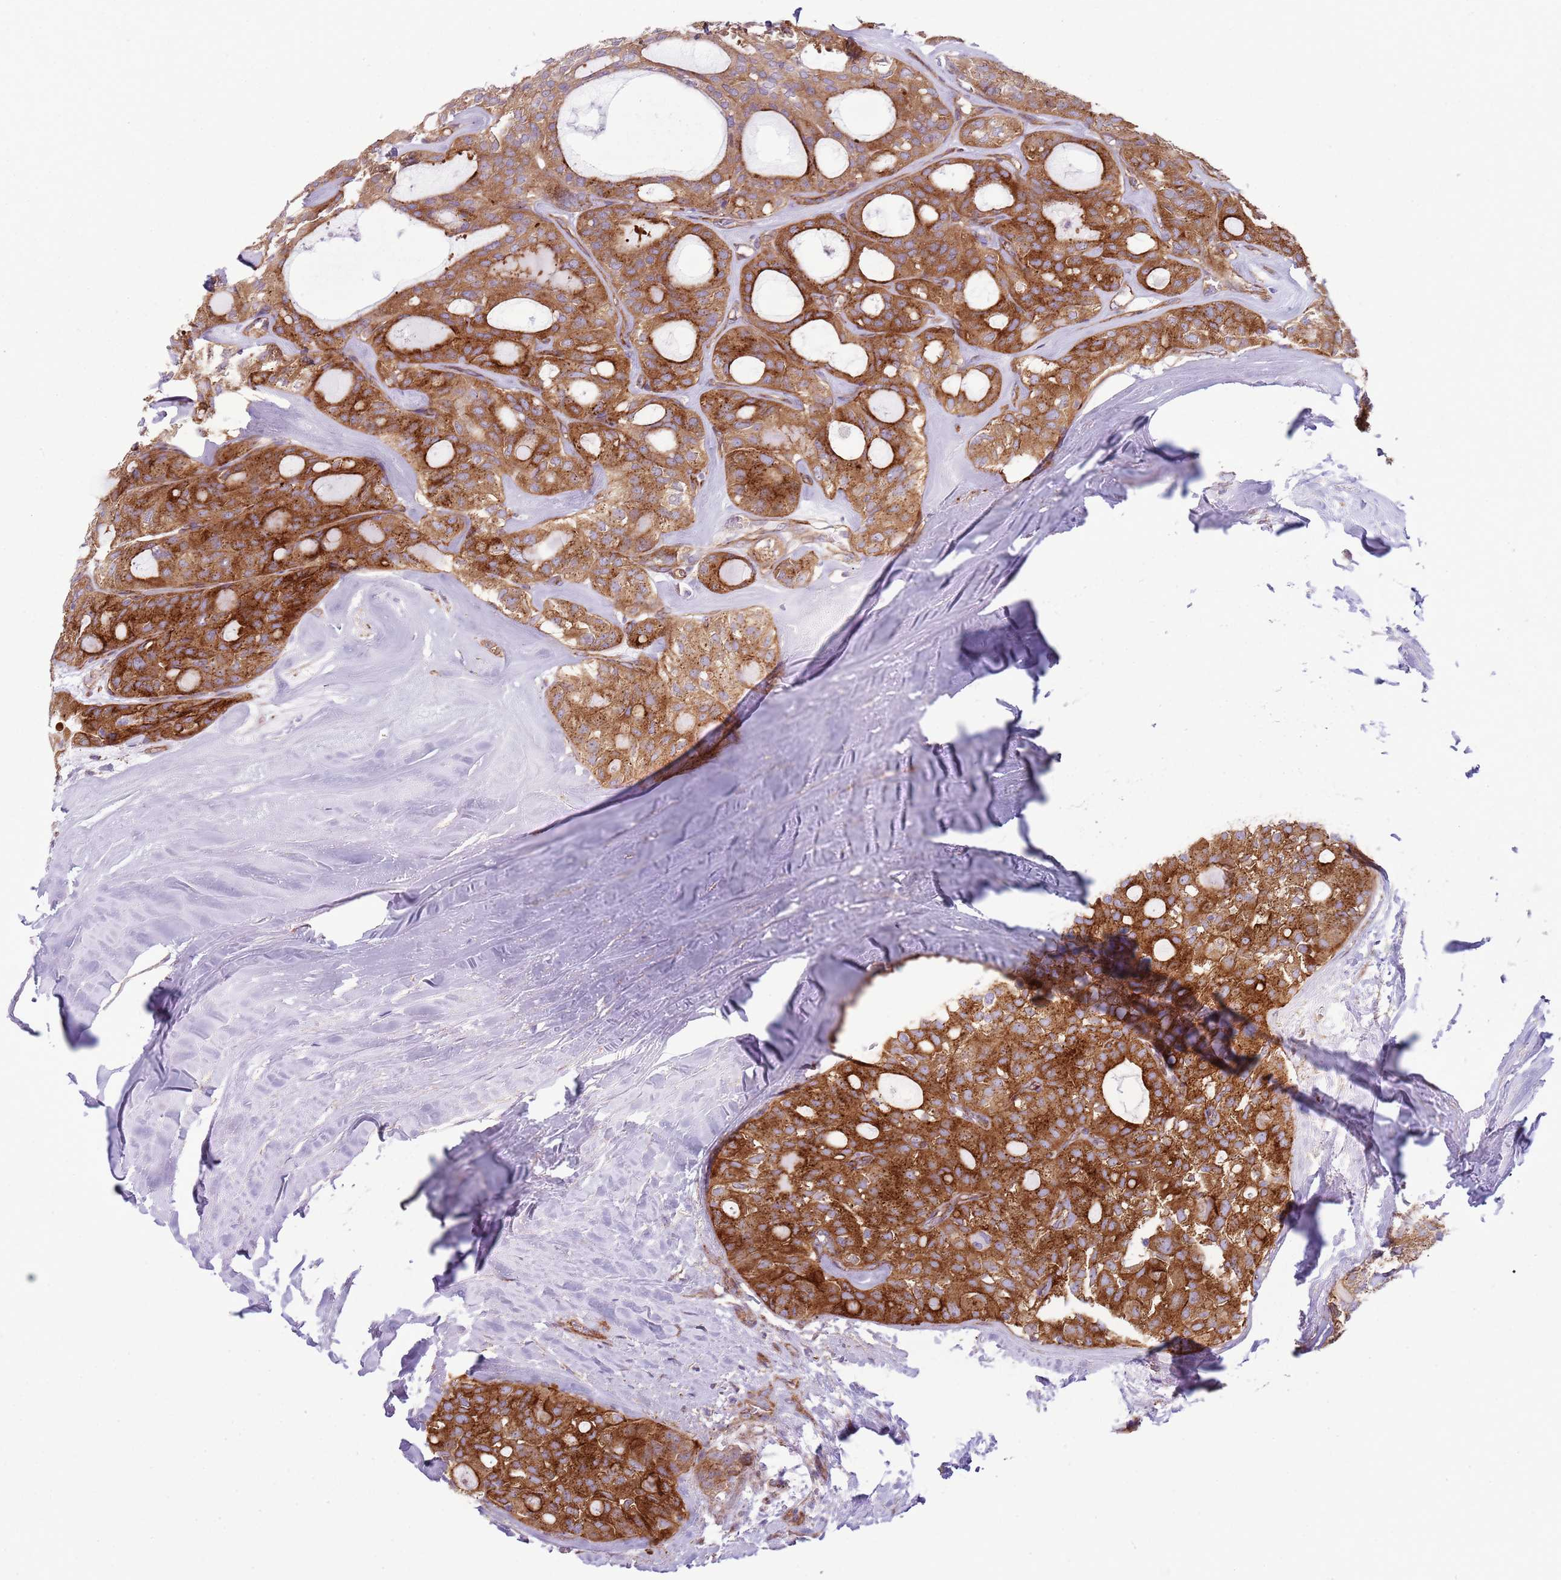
{"staining": {"intensity": "strong", "quantity": ">75%", "location": "cytoplasmic/membranous"}, "tissue": "thyroid cancer", "cell_type": "Tumor cells", "image_type": "cancer", "snomed": [{"axis": "morphology", "description": "Follicular adenoma carcinoma, NOS"}, {"axis": "topography", "description": "Thyroid gland"}], "caption": "Strong cytoplasmic/membranous expression is seen in about >75% of tumor cells in thyroid follicular adenoma carcinoma.", "gene": "SNX1", "patient": {"sex": "male", "age": 75}}